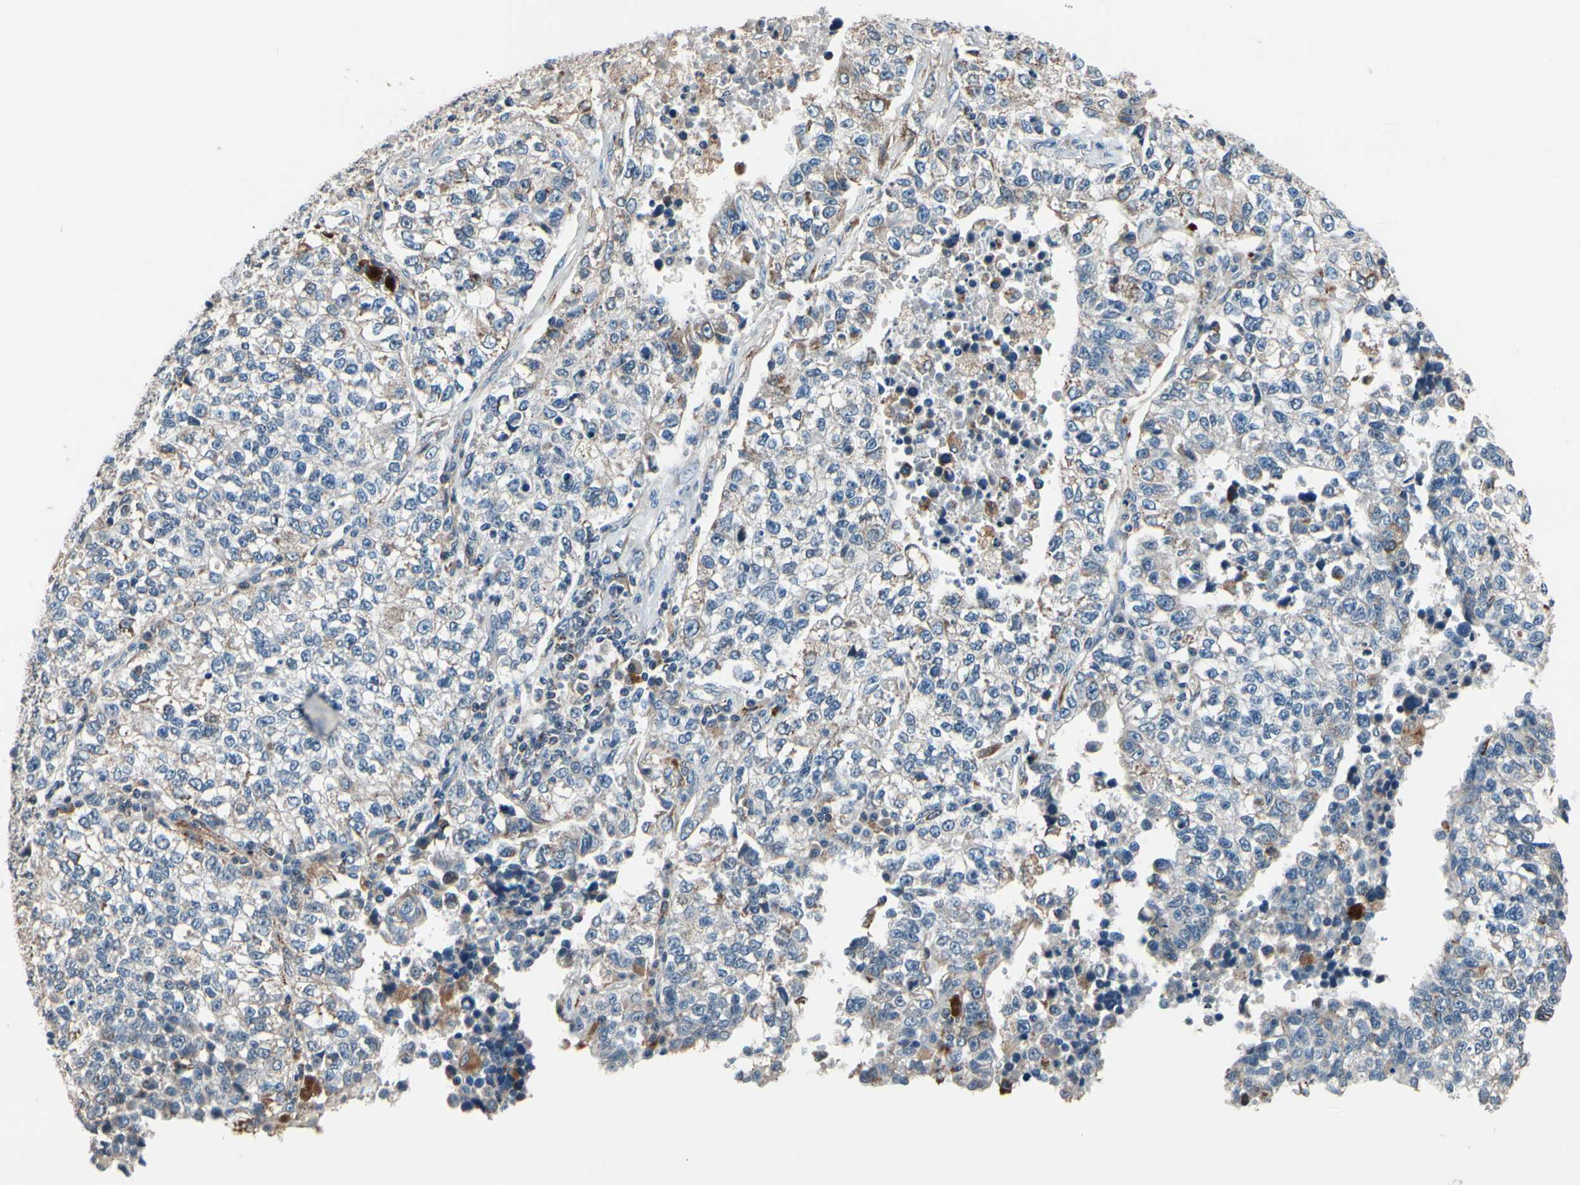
{"staining": {"intensity": "moderate", "quantity": "<25%", "location": "cytoplasmic/membranous"}, "tissue": "lung cancer", "cell_type": "Tumor cells", "image_type": "cancer", "snomed": [{"axis": "morphology", "description": "Adenocarcinoma, NOS"}, {"axis": "topography", "description": "Lung"}], "caption": "Human lung cancer stained with a brown dye shows moderate cytoplasmic/membranous positive positivity in approximately <25% of tumor cells.", "gene": "TMEM176A", "patient": {"sex": "male", "age": 49}}